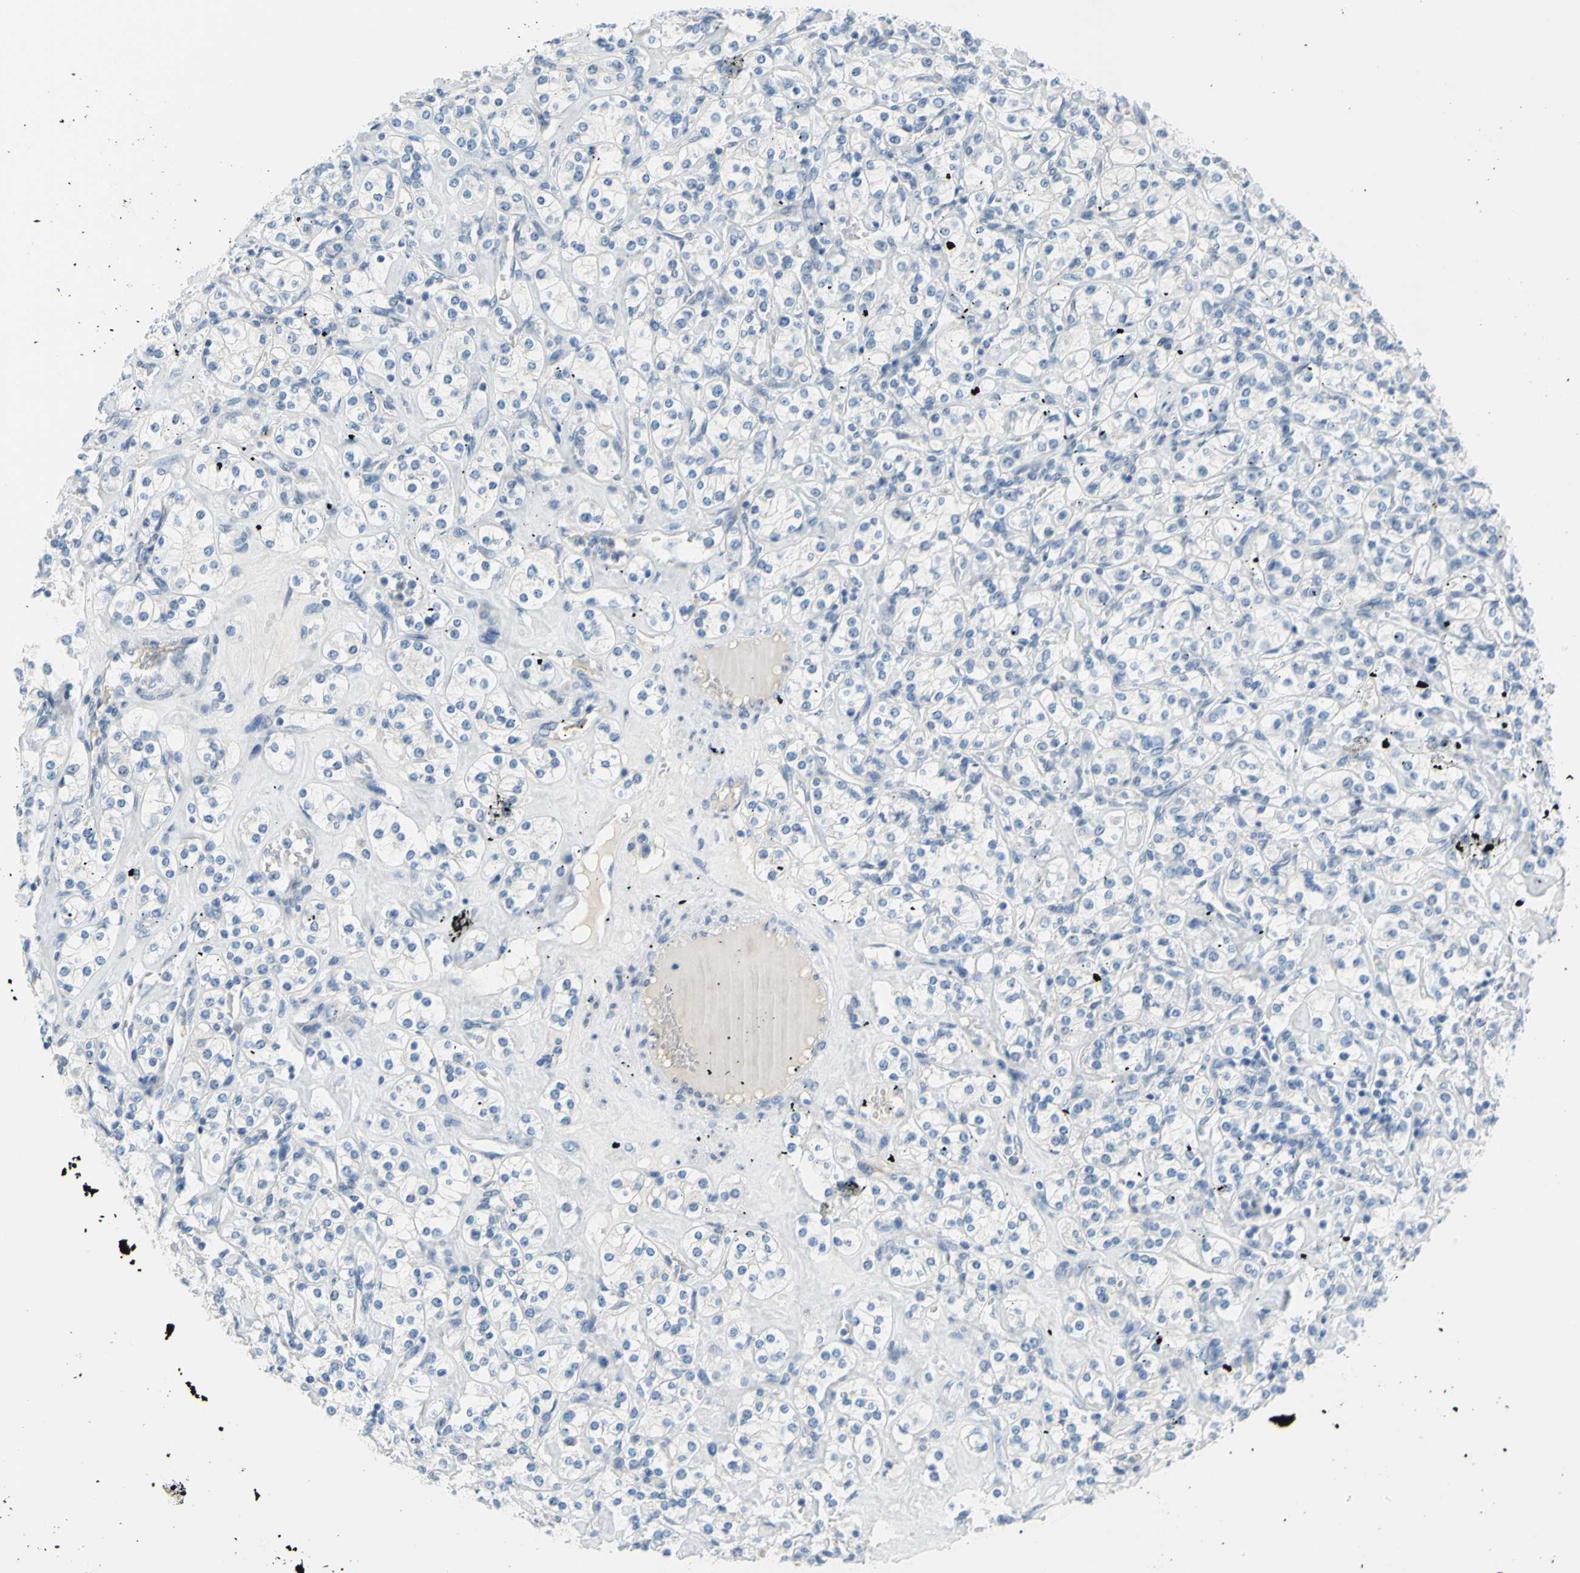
{"staining": {"intensity": "negative", "quantity": "none", "location": "none"}, "tissue": "renal cancer", "cell_type": "Tumor cells", "image_type": "cancer", "snomed": [{"axis": "morphology", "description": "Adenocarcinoma, NOS"}, {"axis": "topography", "description": "Kidney"}], "caption": "Protein analysis of renal adenocarcinoma shows no significant expression in tumor cells.", "gene": "DCT", "patient": {"sex": "male", "age": 77}}